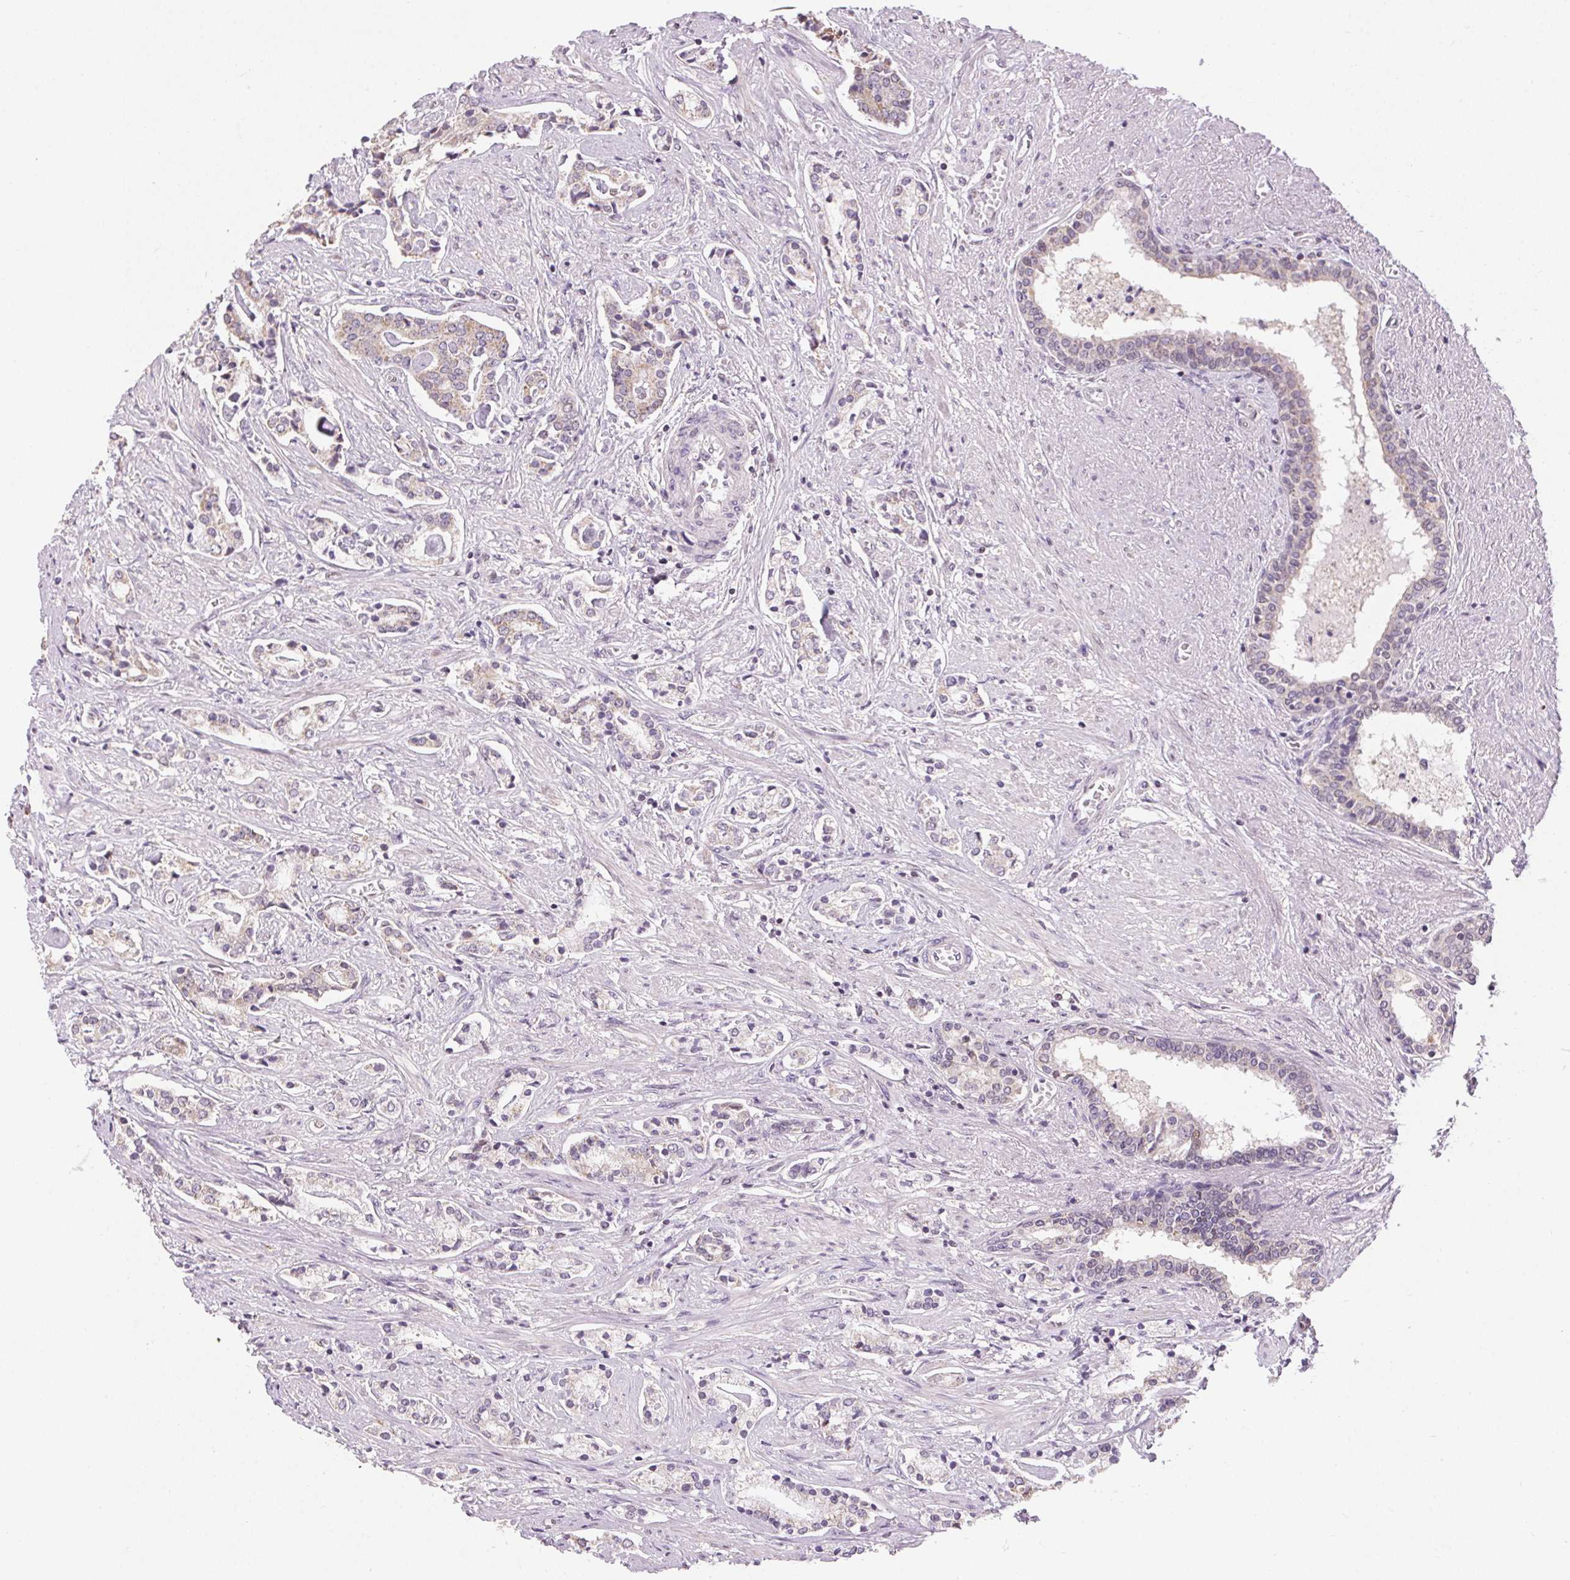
{"staining": {"intensity": "weak", "quantity": "25%-75%", "location": "cytoplasmic/membranous"}, "tissue": "prostate cancer", "cell_type": "Tumor cells", "image_type": "cancer", "snomed": [{"axis": "morphology", "description": "Adenocarcinoma, NOS"}, {"axis": "topography", "description": "Prostate"}], "caption": "Prostate cancer (adenocarcinoma) stained with a protein marker demonstrates weak staining in tumor cells.", "gene": "SC5D", "patient": {"sex": "male", "age": 64}}